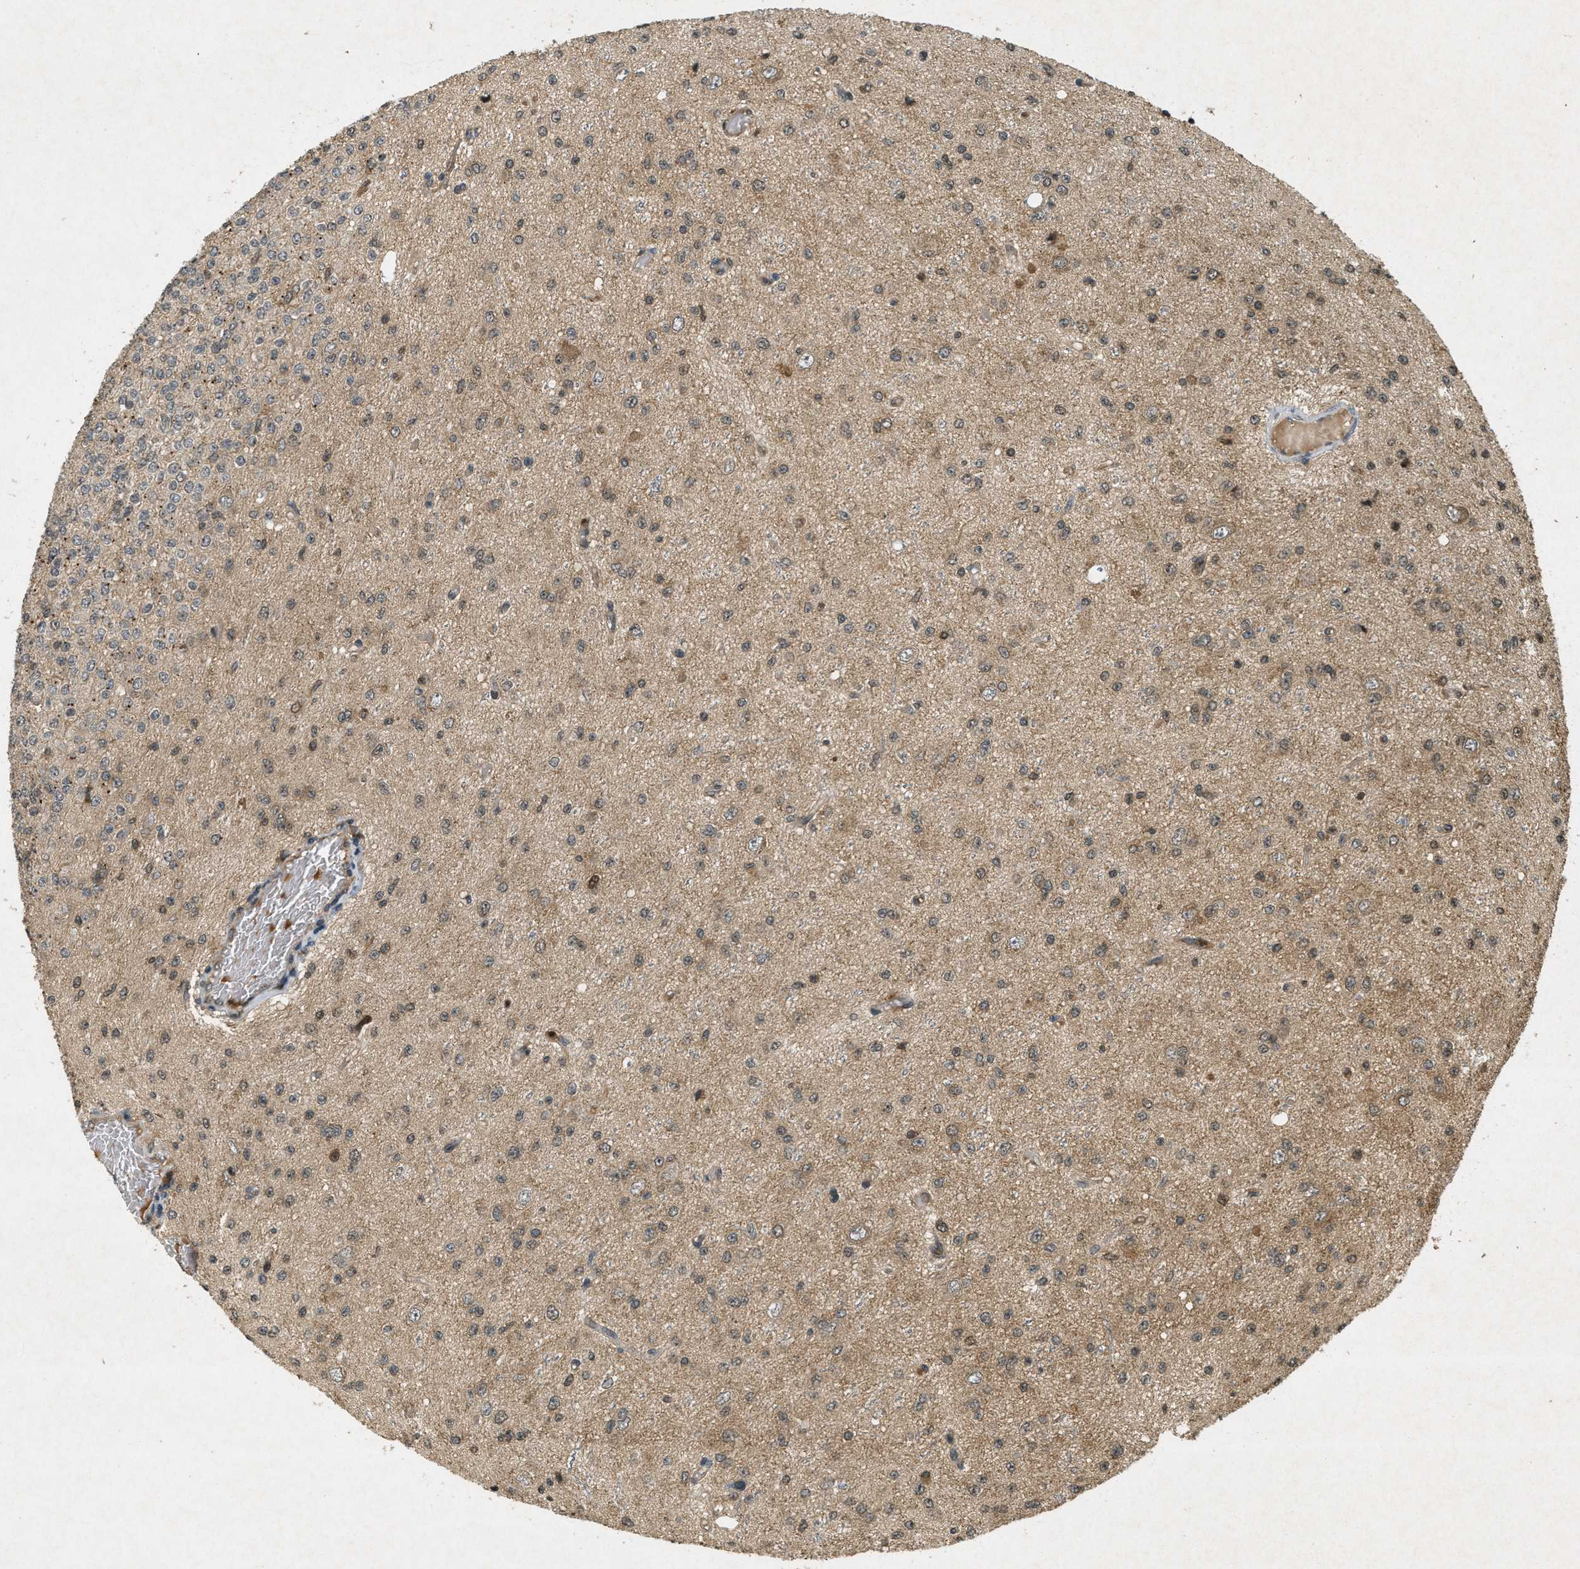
{"staining": {"intensity": "weak", "quantity": ">75%", "location": "cytoplasmic/membranous"}, "tissue": "glioma", "cell_type": "Tumor cells", "image_type": "cancer", "snomed": [{"axis": "morphology", "description": "Glioma, malignant, High grade"}, {"axis": "topography", "description": "pancreas cauda"}], "caption": "Human glioma stained for a protein (brown) exhibits weak cytoplasmic/membranous positive positivity in about >75% of tumor cells.", "gene": "ATG7", "patient": {"sex": "male", "age": 60}}